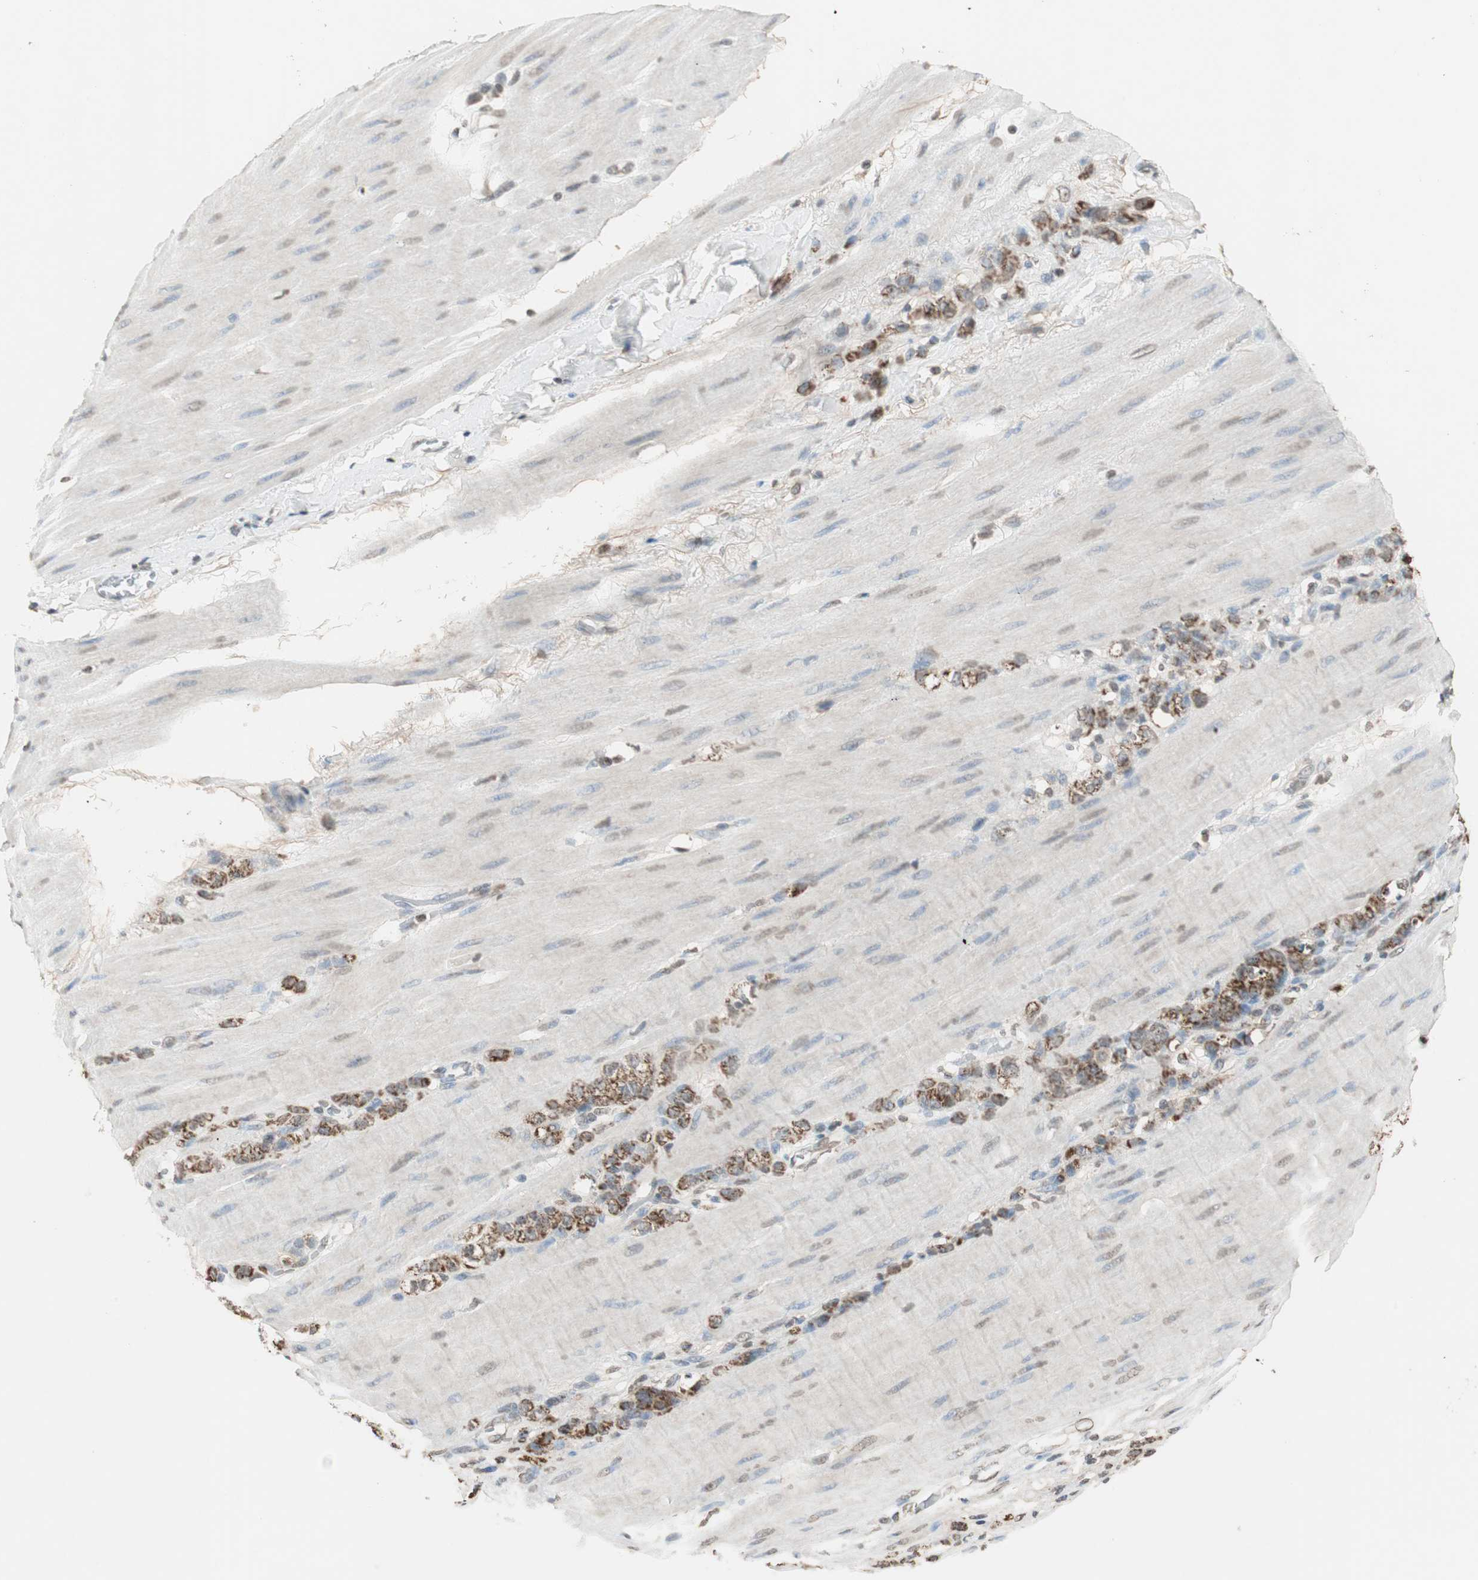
{"staining": {"intensity": "moderate", "quantity": ">75%", "location": "cytoplasmic/membranous"}, "tissue": "stomach cancer", "cell_type": "Tumor cells", "image_type": "cancer", "snomed": [{"axis": "morphology", "description": "Adenocarcinoma, NOS"}, {"axis": "topography", "description": "Stomach"}], "caption": "Immunohistochemistry (IHC) micrograph of neoplastic tissue: human adenocarcinoma (stomach) stained using immunohistochemistry (IHC) demonstrates medium levels of moderate protein expression localized specifically in the cytoplasmic/membranous of tumor cells, appearing as a cytoplasmic/membranous brown color.", "gene": "PRELID1", "patient": {"sex": "male", "age": 82}}